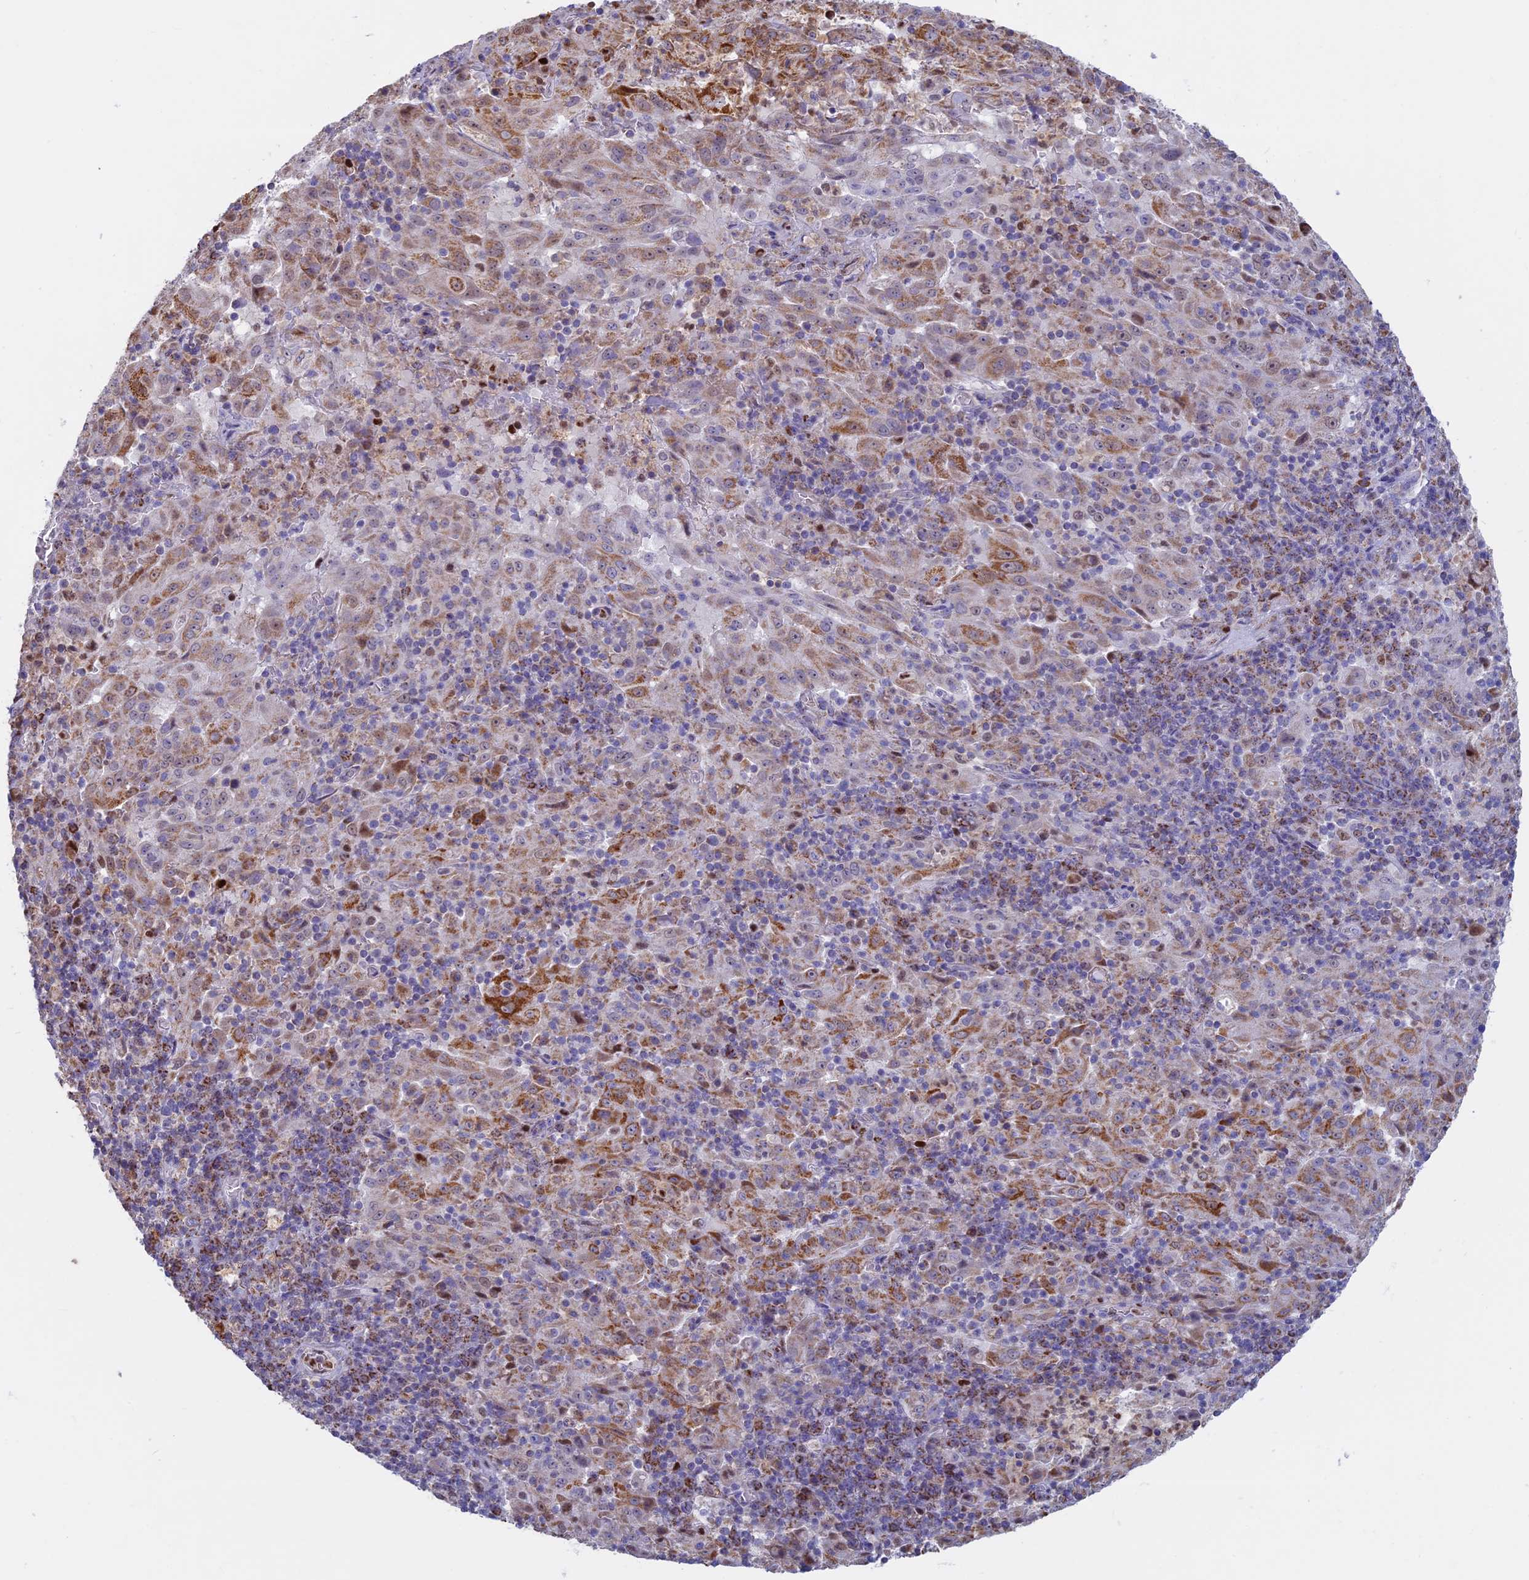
{"staining": {"intensity": "moderate", "quantity": "25%-75%", "location": "cytoplasmic/membranous"}, "tissue": "pancreatic cancer", "cell_type": "Tumor cells", "image_type": "cancer", "snomed": [{"axis": "morphology", "description": "Adenocarcinoma, NOS"}, {"axis": "topography", "description": "Pancreas"}], "caption": "Immunohistochemical staining of human pancreatic cancer (adenocarcinoma) exhibits medium levels of moderate cytoplasmic/membranous expression in about 25%-75% of tumor cells.", "gene": "ACSS1", "patient": {"sex": "male", "age": 63}}